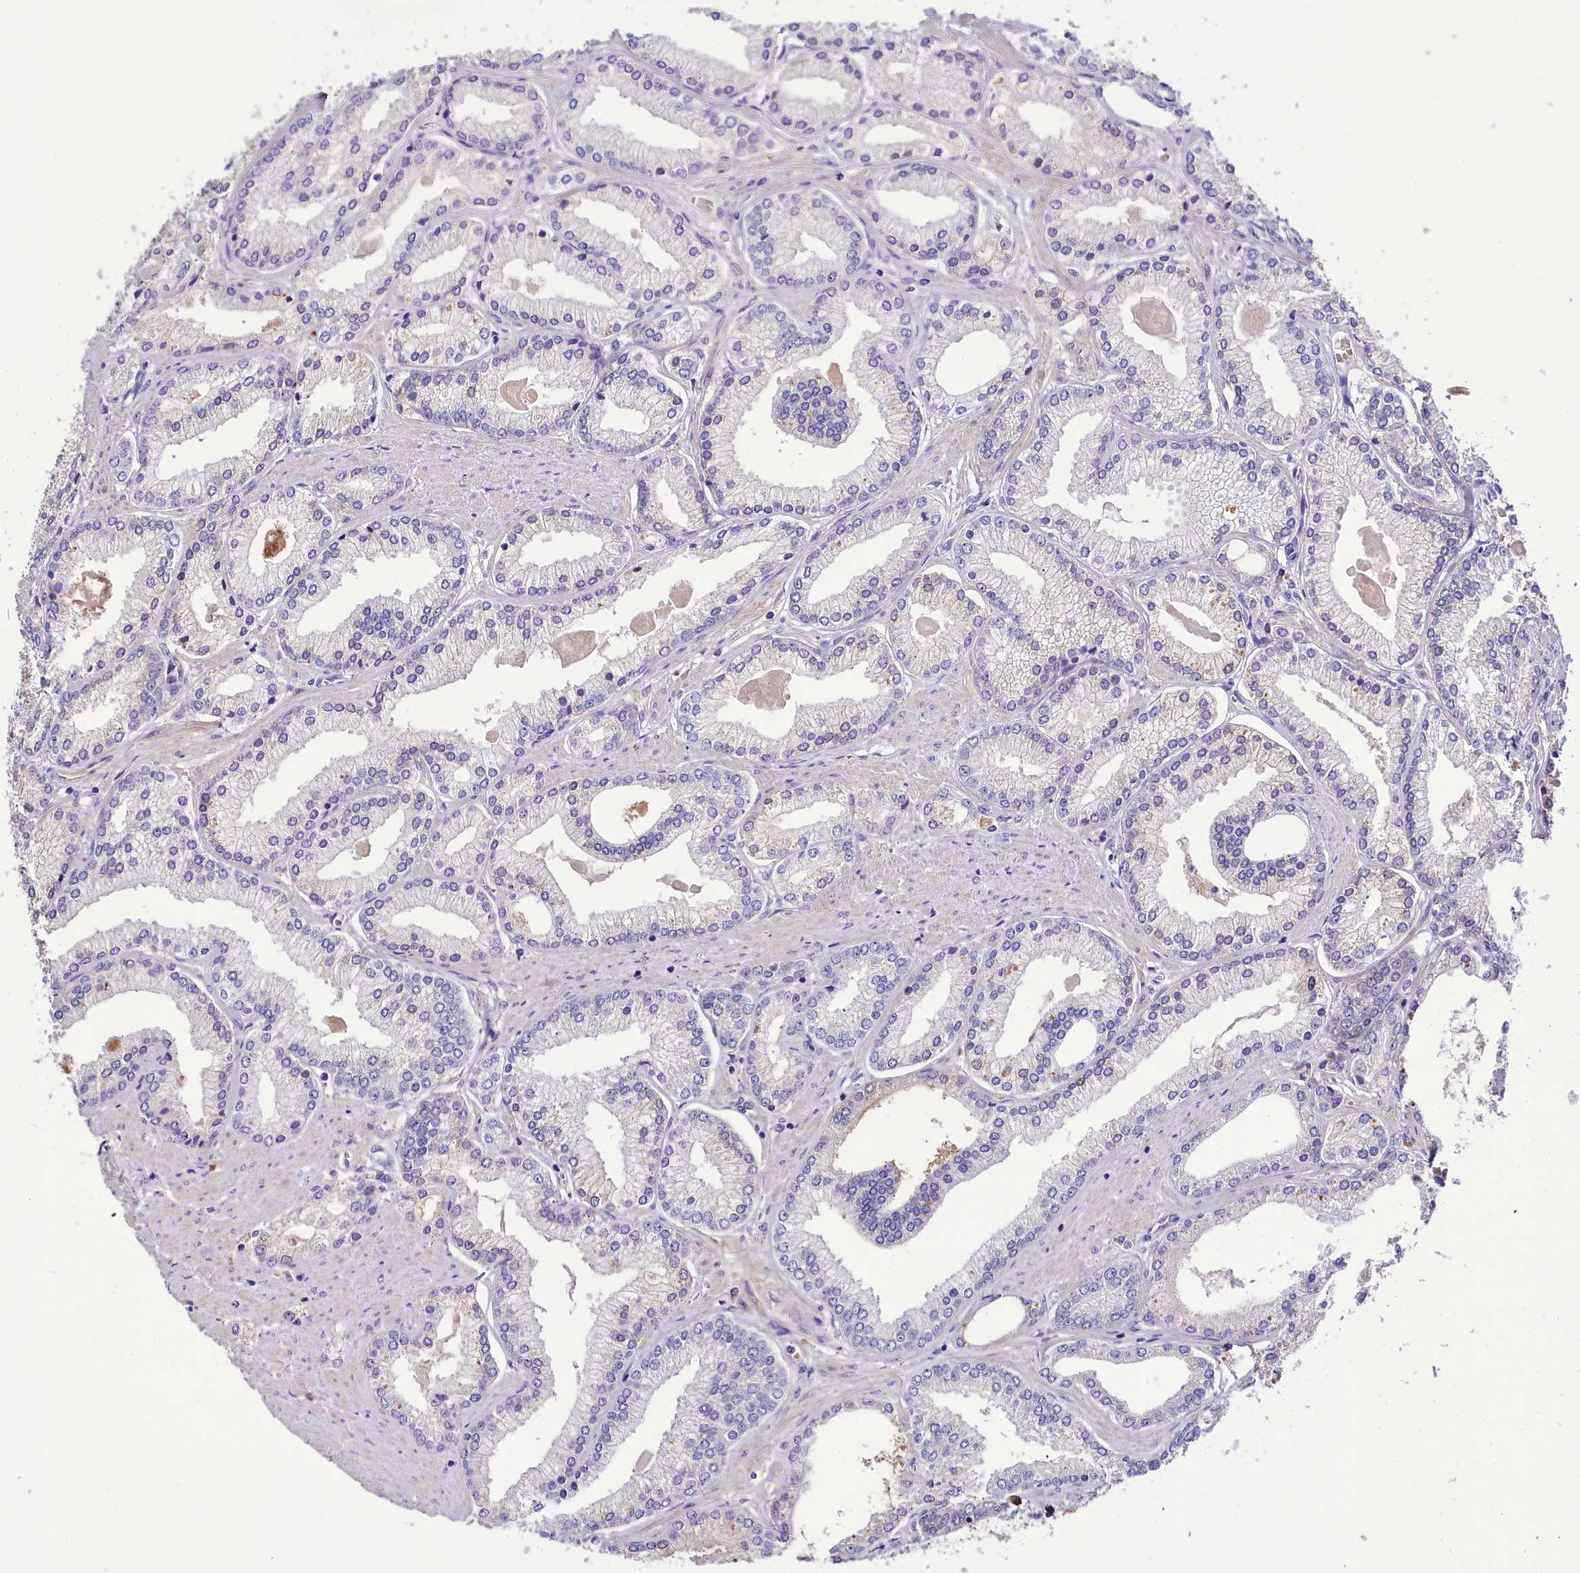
{"staining": {"intensity": "negative", "quantity": "none", "location": "none"}, "tissue": "prostate cancer", "cell_type": "Tumor cells", "image_type": "cancer", "snomed": [{"axis": "morphology", "description": "Adenocarcinoma, High grade"}, {"axis": "topography", "description": "Prostate"}], "caption": "Tumor cells are negative for brown protein staining in prostate high-grade adenocarcinoma.", "gene": "PPP1R32", "patient": {"sex": "male", "age": 66}}